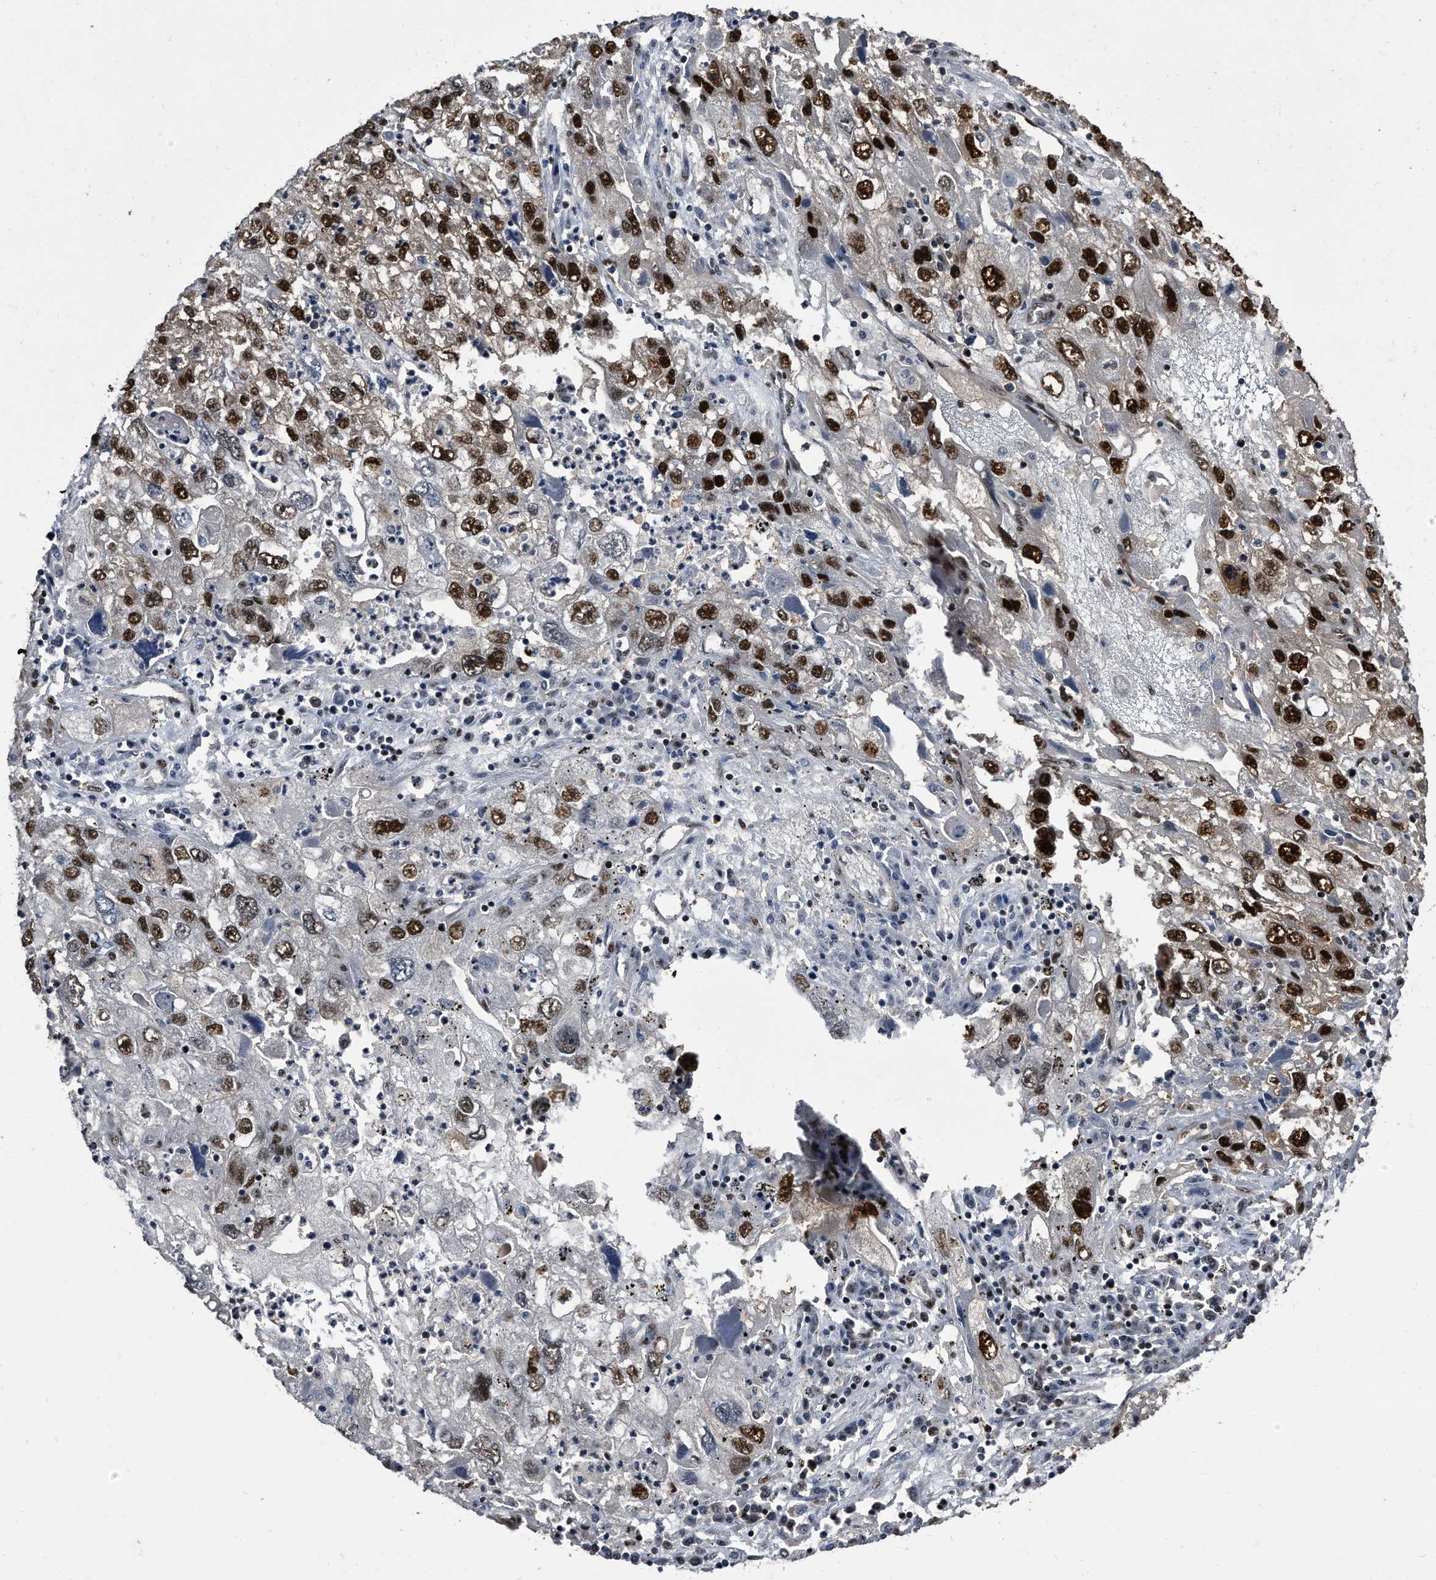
{"staining": {"intensity": "strong", "quantity": ">75%", "location": "cytoplasmic/membranous,nuclear"}, "tissue": "endometrial cancer", "cell_type": "Tumor cells", "image_type": "cancer", "snomed": [{"axis": "morphology", "description": "Adenocarcinoma, NOS"}, {"axis": "topography", "description": "Endometrium"}], "caption": "A brown stain highlights strong cytoplasmic/membranous and nuclear positivity of a protein in human endometrial adenocarcinoma tumor cells.", "gene": "RAD23B", "patient": {"sex": "female", "age": 49}}